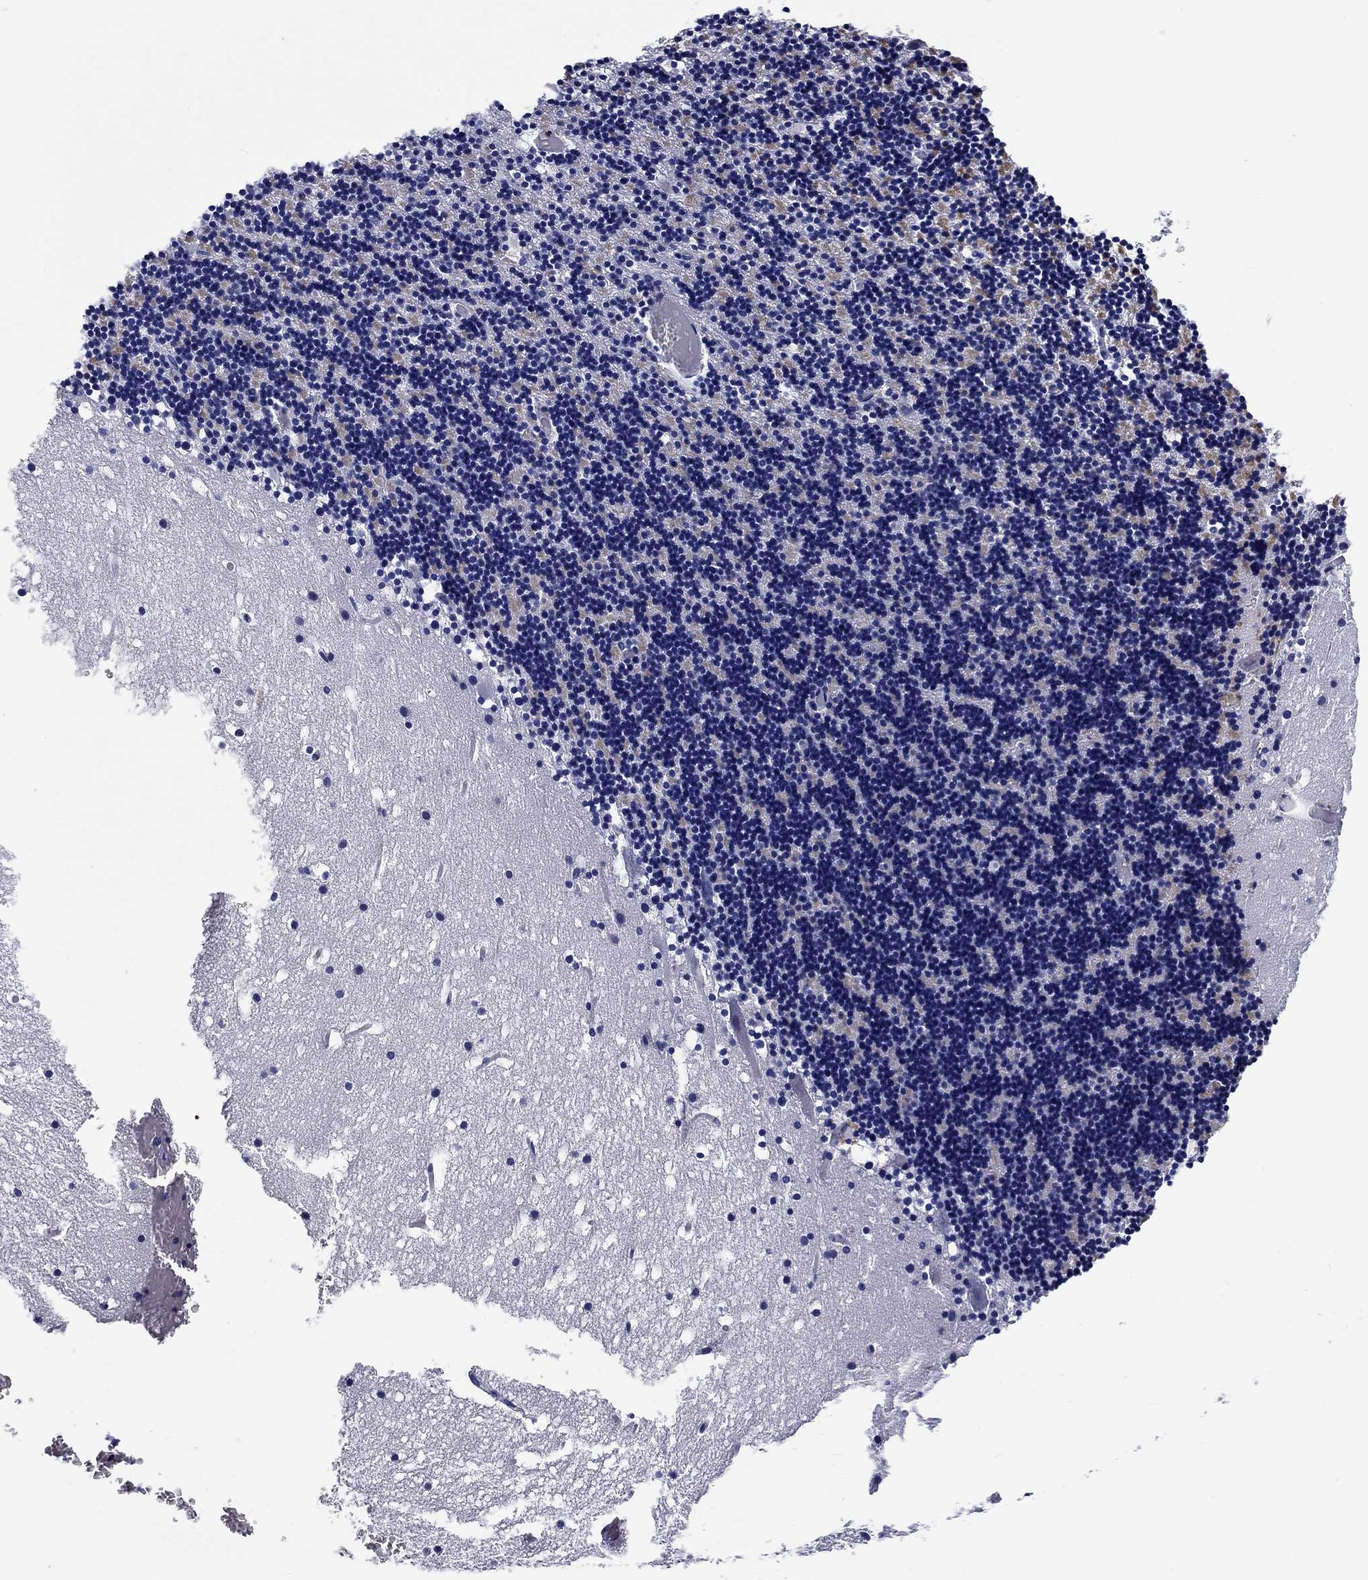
{"staining": {"intensity": "strong", "quantity": "<25%", "location": "cytoplasmic/membranous"}, "tissue": "cerebellum", "cell_type": "Cells in granular layer", "image_type": "normal", "snomed": [{"axis": "morphology", "description": "Normal tissue, NOS"}, {"axis": "topography", "description": "Cerebellum"}], "caption": "Immunohistochemical staining of normal human cerebellum exhibits <25% levels of strong cytoplasmic/membranous protein expression in about <25% of cells in granular layer.", "gene": "GRIN1", "patient": {"sex": "male", "age": 37}}